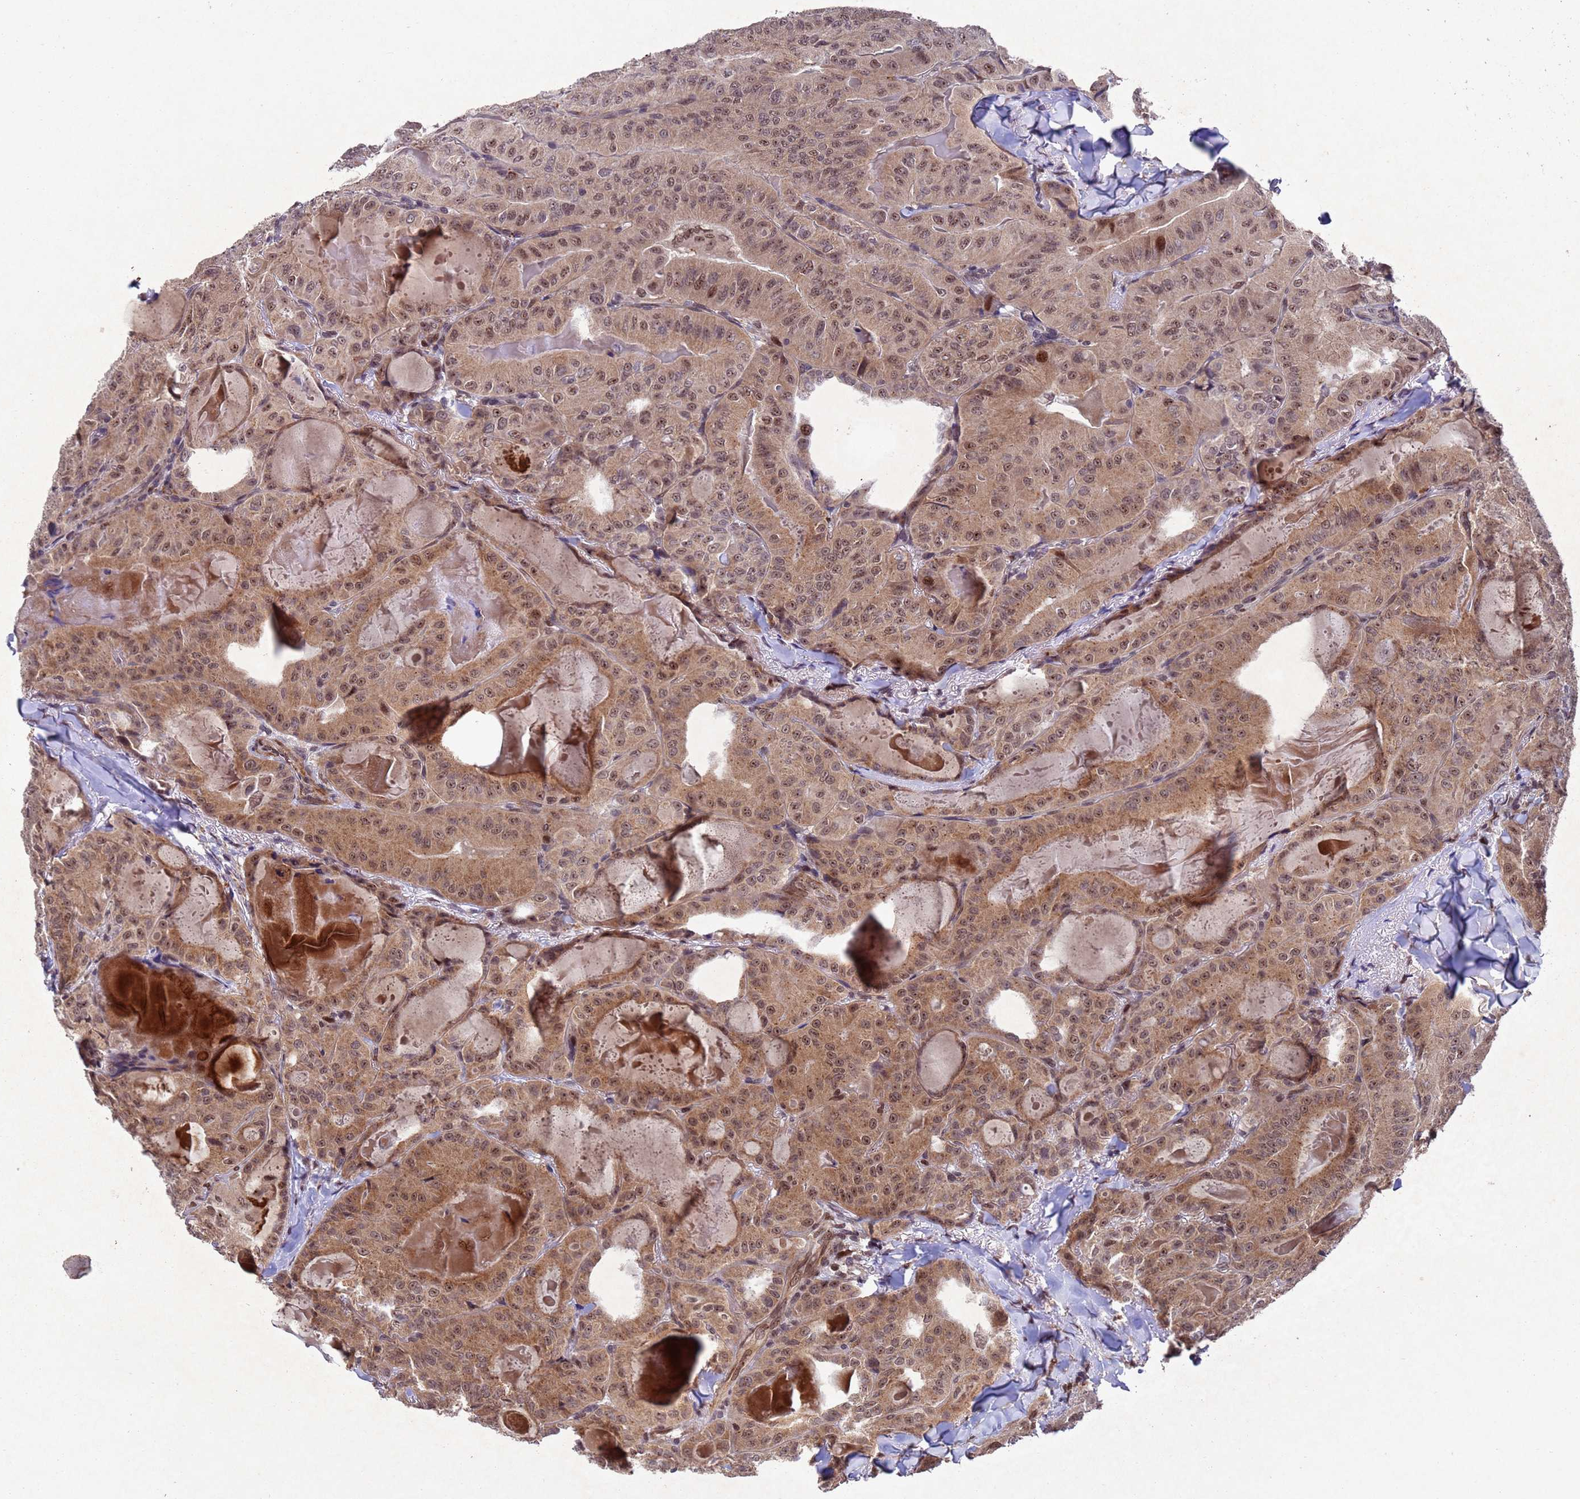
{"staining": {"intensity": "moderate", "quantity": ">75%", "location": "cytoplasmic/membranous,nuclear"}, "tissue": "thyroid cancer", "cell_type": "Tumor cells", "image_type": "cancer", "snomed": [{"axis": "morphology", "description": "Papillary adenocarcinoma, NOS"}, {"axis": "topography", "description": "Thyroid gland"}], "caption": "Immunohistochemistry (IHC) photomicrograph of thyroid papillary adenocarcinoma stained for a protein (brown), which reveals medium levels of moderate cytoplasmic/membranous and nuclear expression in about >75% of tumor cells.", "gene": "TBK1", "patient": {"sex": "female", "age": 68}}